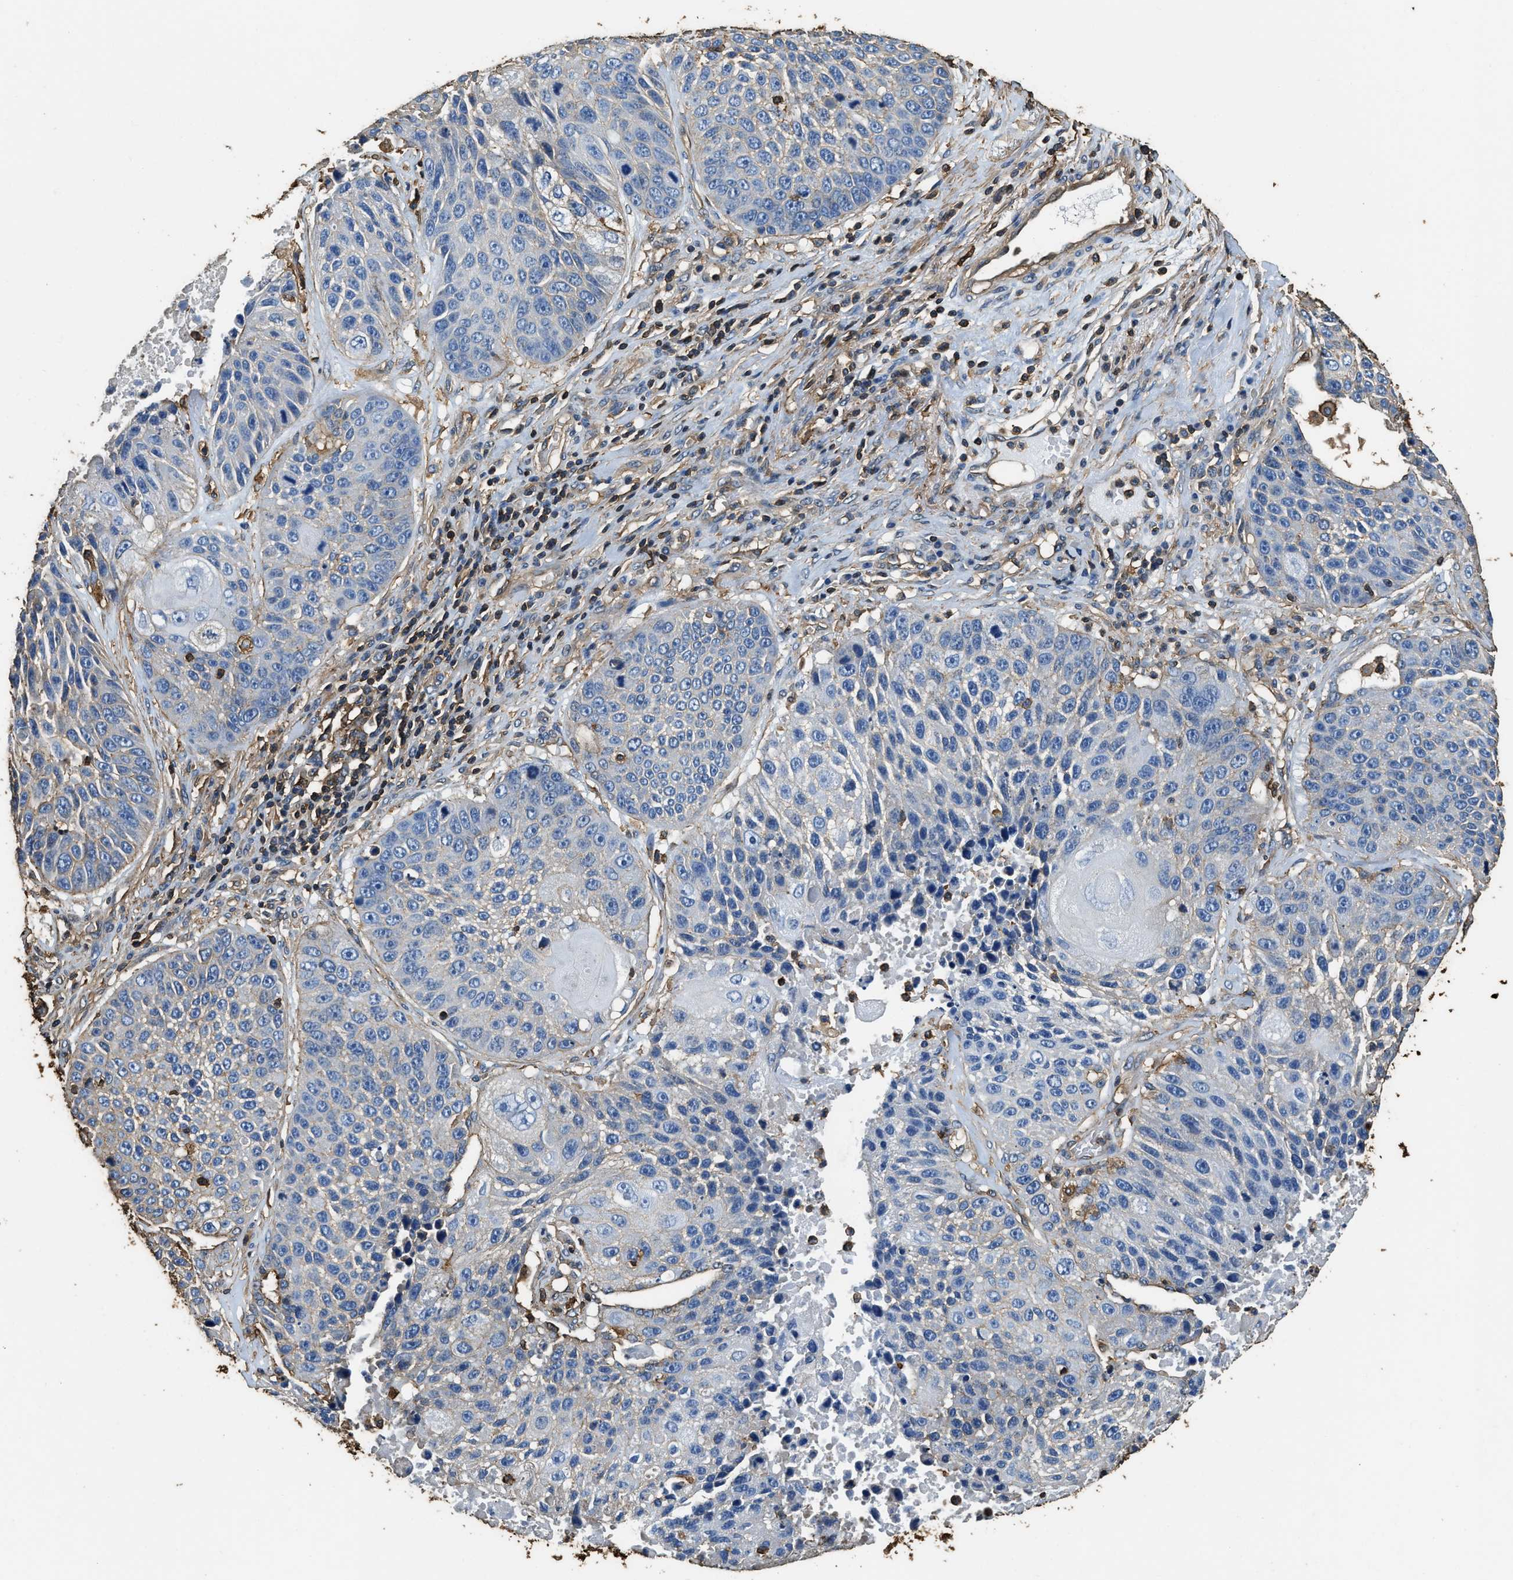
{"staining": {"intensity": "negative", "quantity": "none", "location": "none"}, "tissue": "lung cancer", "cell_type": "Tumor cells", "image_type": "cancer", "snomed": [{"axis": "morphology", "description": "Squamous cell carcinoma, NOS"}, {"axis": "topography", "description": "Lung"}], "caption": "Lung cancer was stained to show a protein in brown. There is no significant expression in tumor cells.", "gene": "ACCS", "patient": {"sex": "male", "age": 61}}